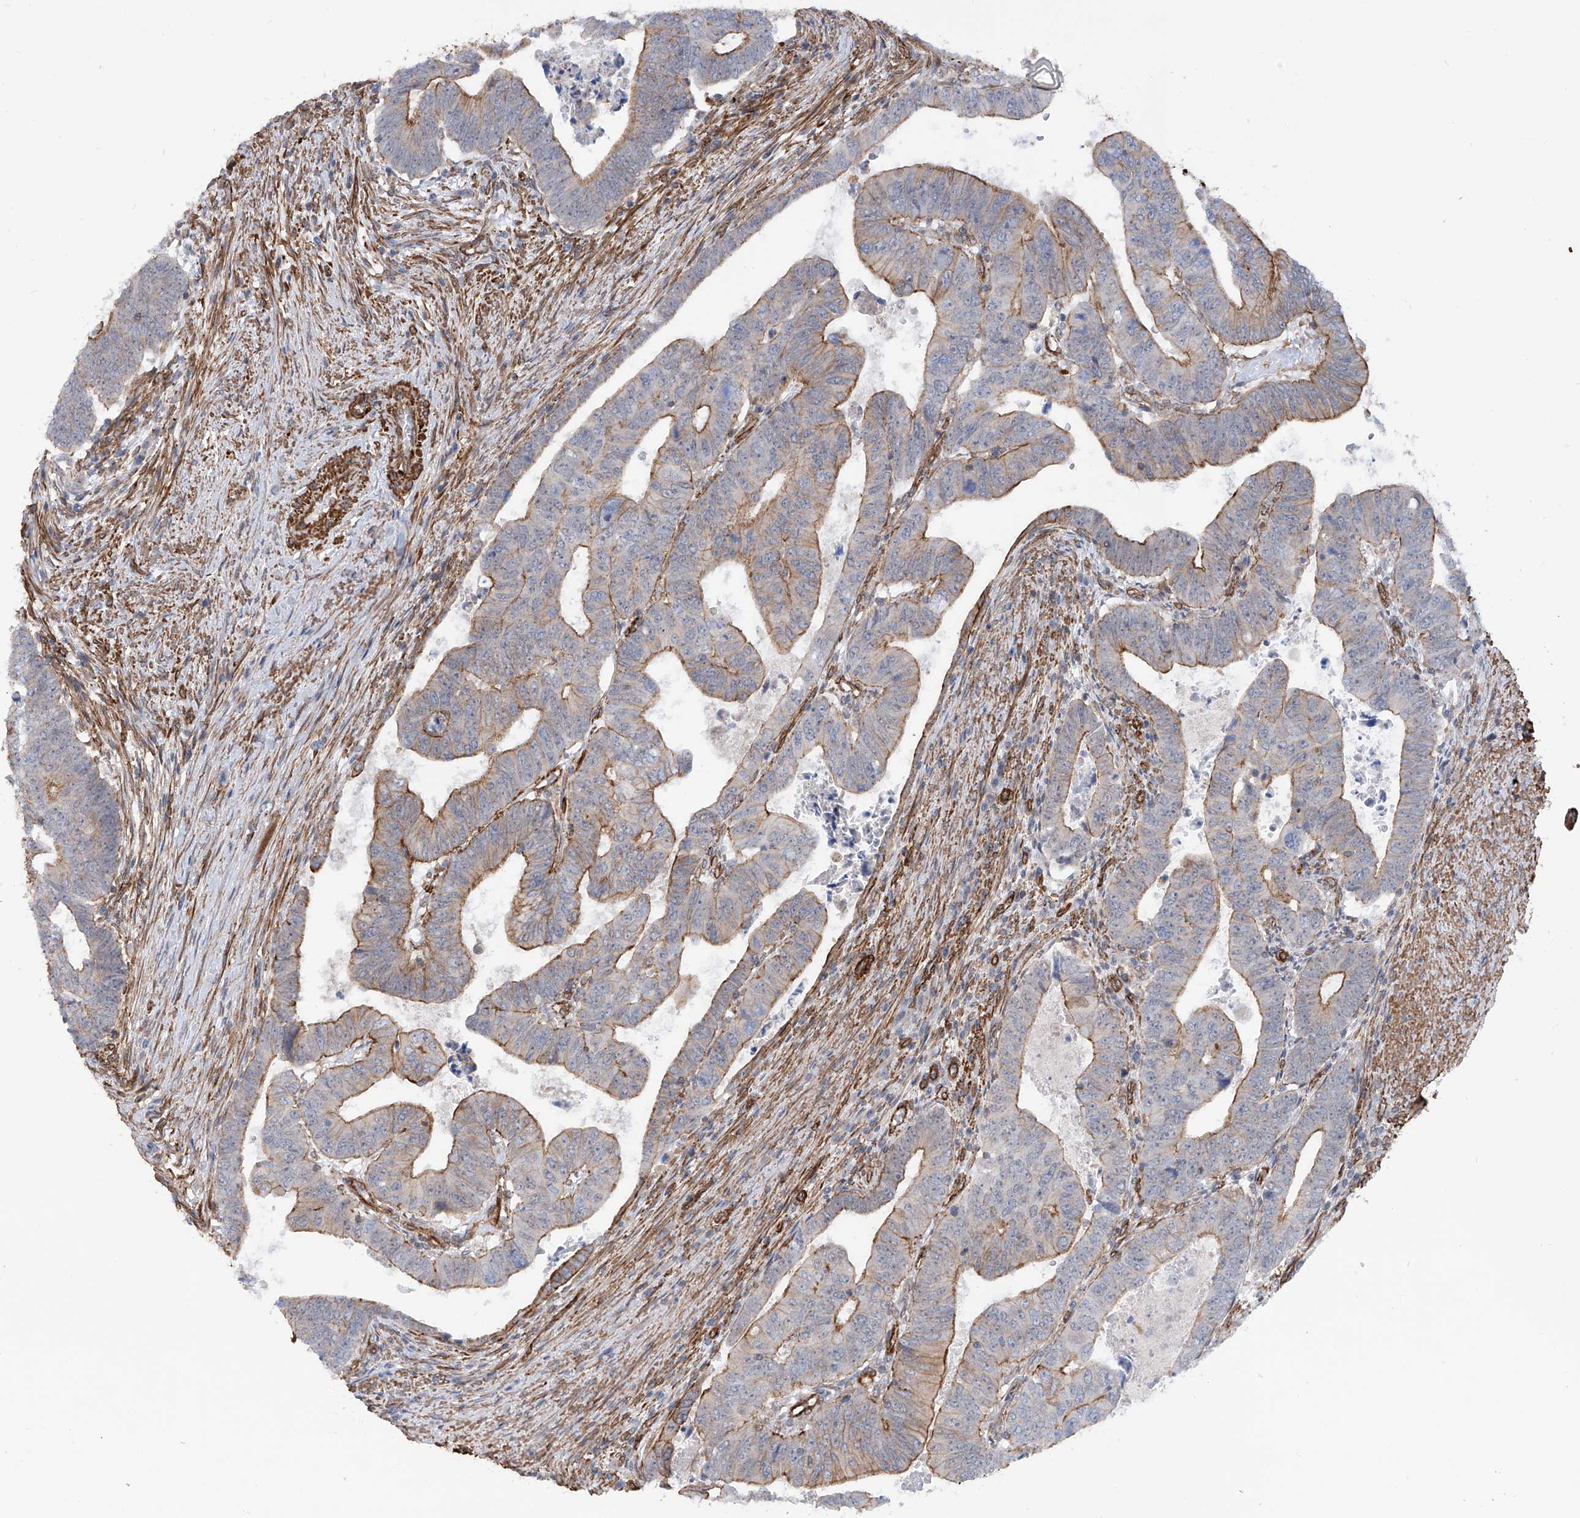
{"staining": {"intensity": "moderate", "quantity": "25%-75%", "location": "cytoplasmic/membranous"}, "tissue": "colorectal cancer", "cell_type": "Tumor cells", "image_type": "cancer", "snomed": [{"axis": "morphology", "description": "Normal tissue, NOS"}, {"axis": "morphology", "description": "Adenocarcinoma, NOS"}, {"axis": "topography", "description": "Rectum"}], "caption": "Immunohistochemical staining of human colorectal cancer displays medium levels of moderate cytoplasmic/membranous protein staining in approximately 25%-75% of tumor cells.", "gene": "ZNF490", "patient": {"sex": "female", "age": 65}}